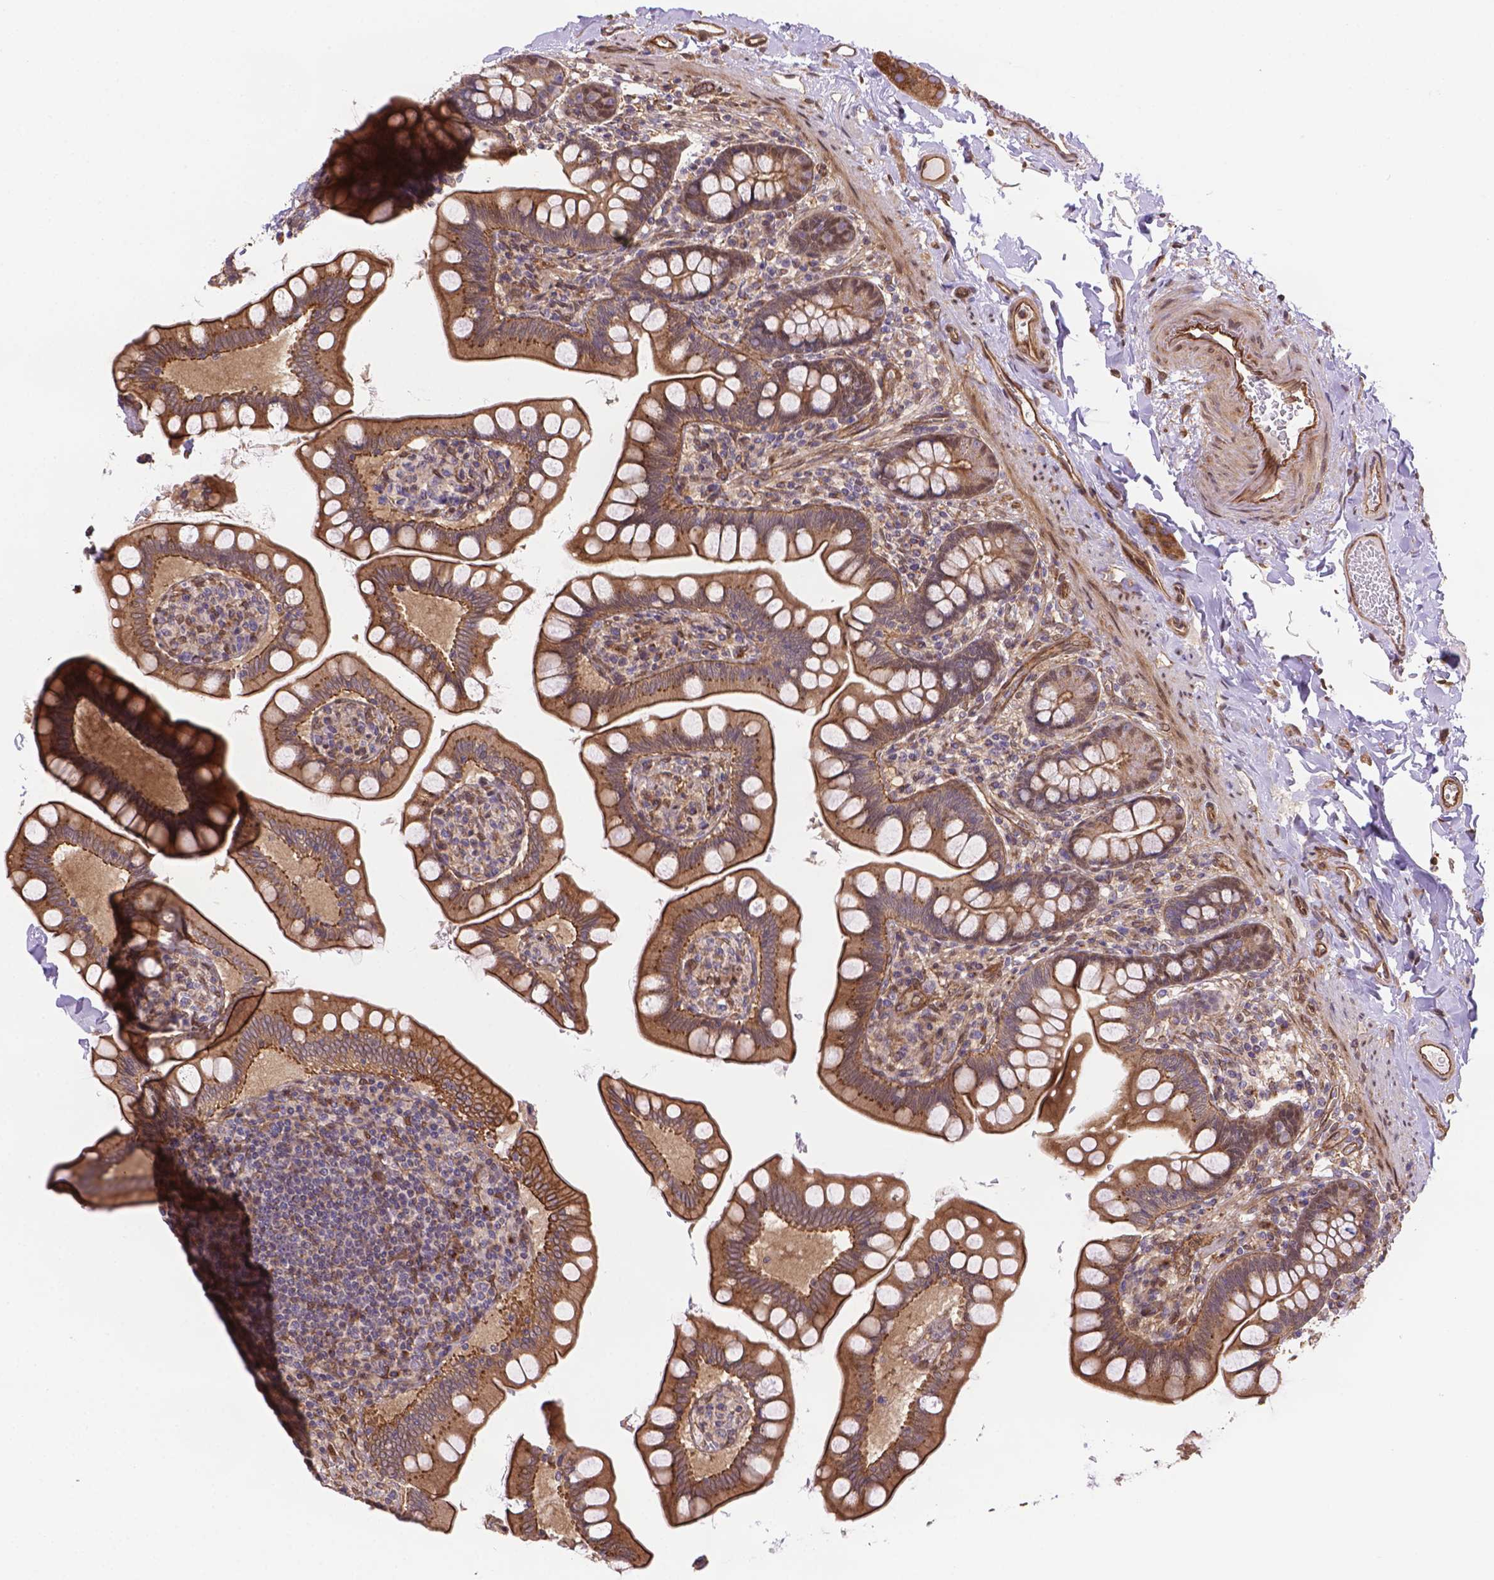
{"staining": {"intensity": "moderate", "quantity": ">75%", "location": "cytoplasmic/membranous"}, "tissue": "small intestine", "cell_type": "Glandular cells", "image_type": "normal", "snomed": [{"axis": "morphology", "description": "Normal tissue, NOS"}, {"axis": "topography", "description": "Small intestine"}], "caption": "Protein staining of benign small intestine demonstrates moderate cytoplasmic/membranous positivity in about >75% of glandular cells.", "gene": "YAP1", "patient": {"sex": "female", "age": 56}}